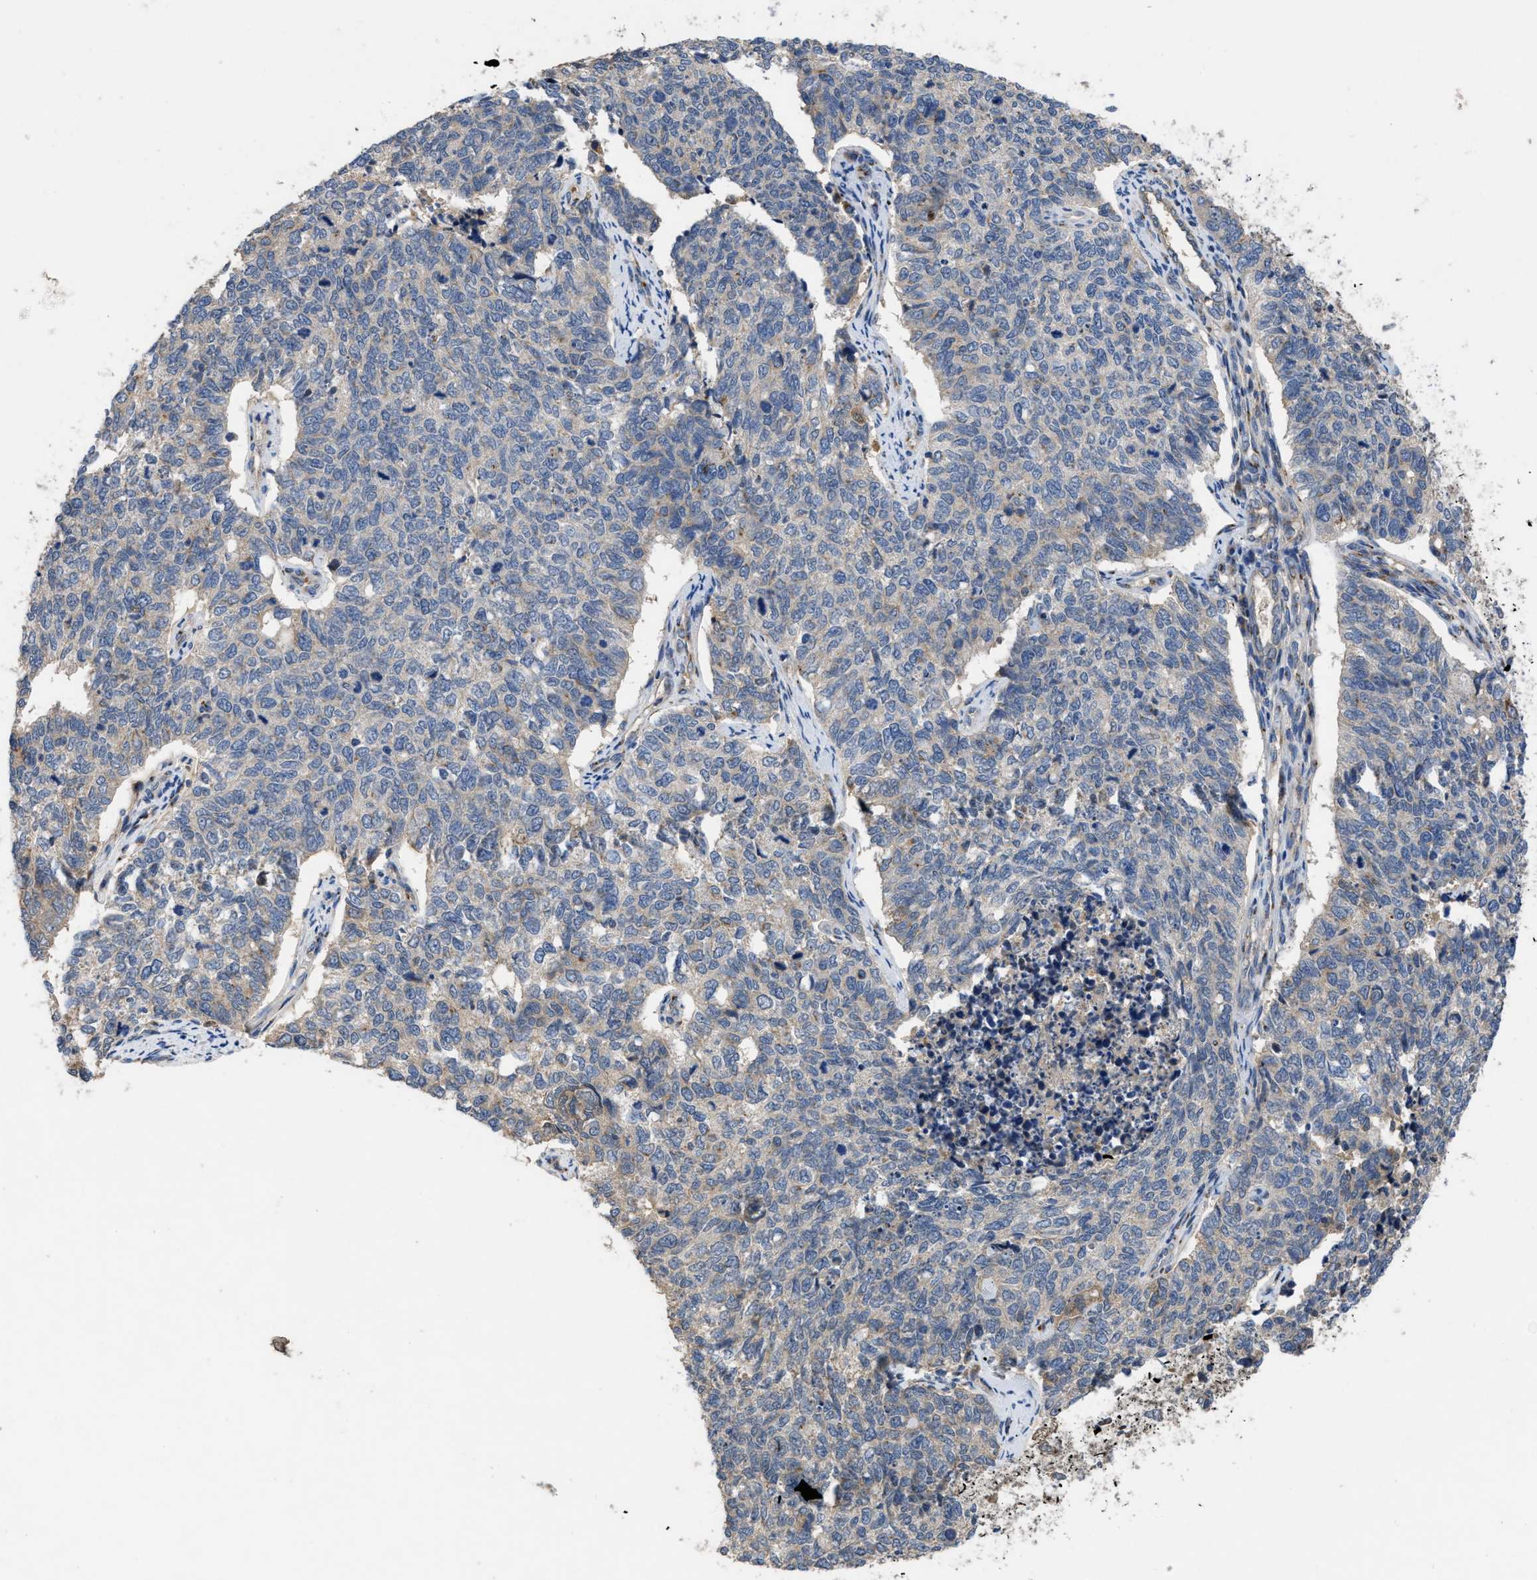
{"staining": {"intensity": "weak", "quantity": "<25%", "location": "cytoplasmic/membranous"}, "tissue": "cervical cancer", "cell_type": "Tumor cells", "image_type": "cancer", "snomed": [{"axis": "morphology", "description": "Squamous cell carcinoma, NOS"}, {"axis": "topography", "description": "Cervix"}], "caption": "The micrograph reveals no significant positivity in tumor cells of squamous cell carcinoma (cervical). Brightfield microscopy of IHC stained with DAB (brown) and hematoxylin (blue), captured at high magnification.", "gene": "SIK2", "patient": {"sex": "female", "age": 63}}